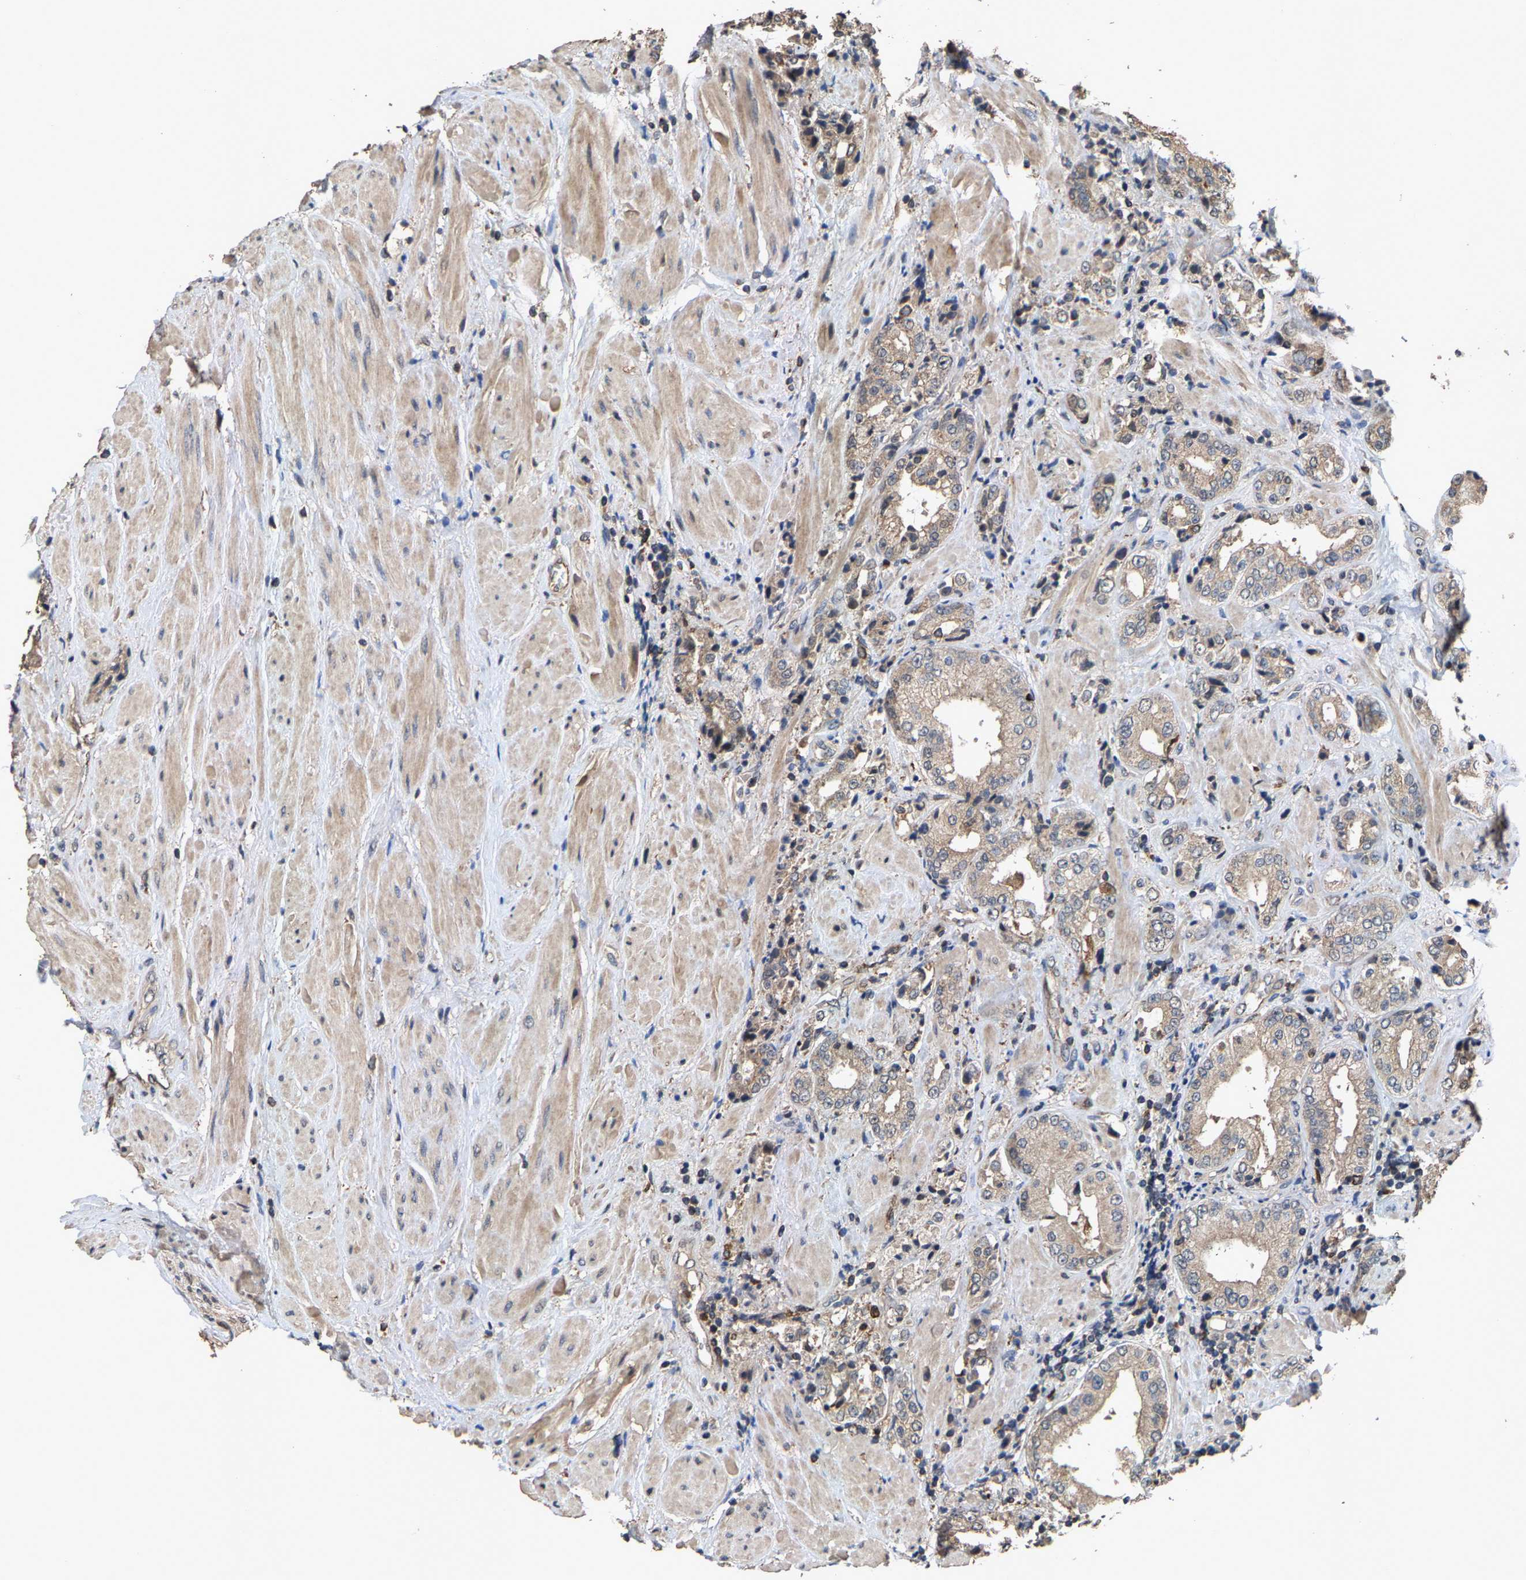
{"staining": {"intensity": "weak", "quantity": ">75%", "location": "cytoplasmic/membranous"}, "tissue": "prostate cancer", "cell_type": "Tumor cells", "image_type": "cancer", "snomed": [{"axis": "morphology", "description": "Adenocarcinoma, High grade"}, {"axis": "topography", "description": "Prostate"}], "caption": "A brown stain highlights weak cytoplasmic/membranous expression of a protein in prostate cancer tumor cells.", "gene": "TDRKH", "patient": {"sex": "male", "age": 61}}